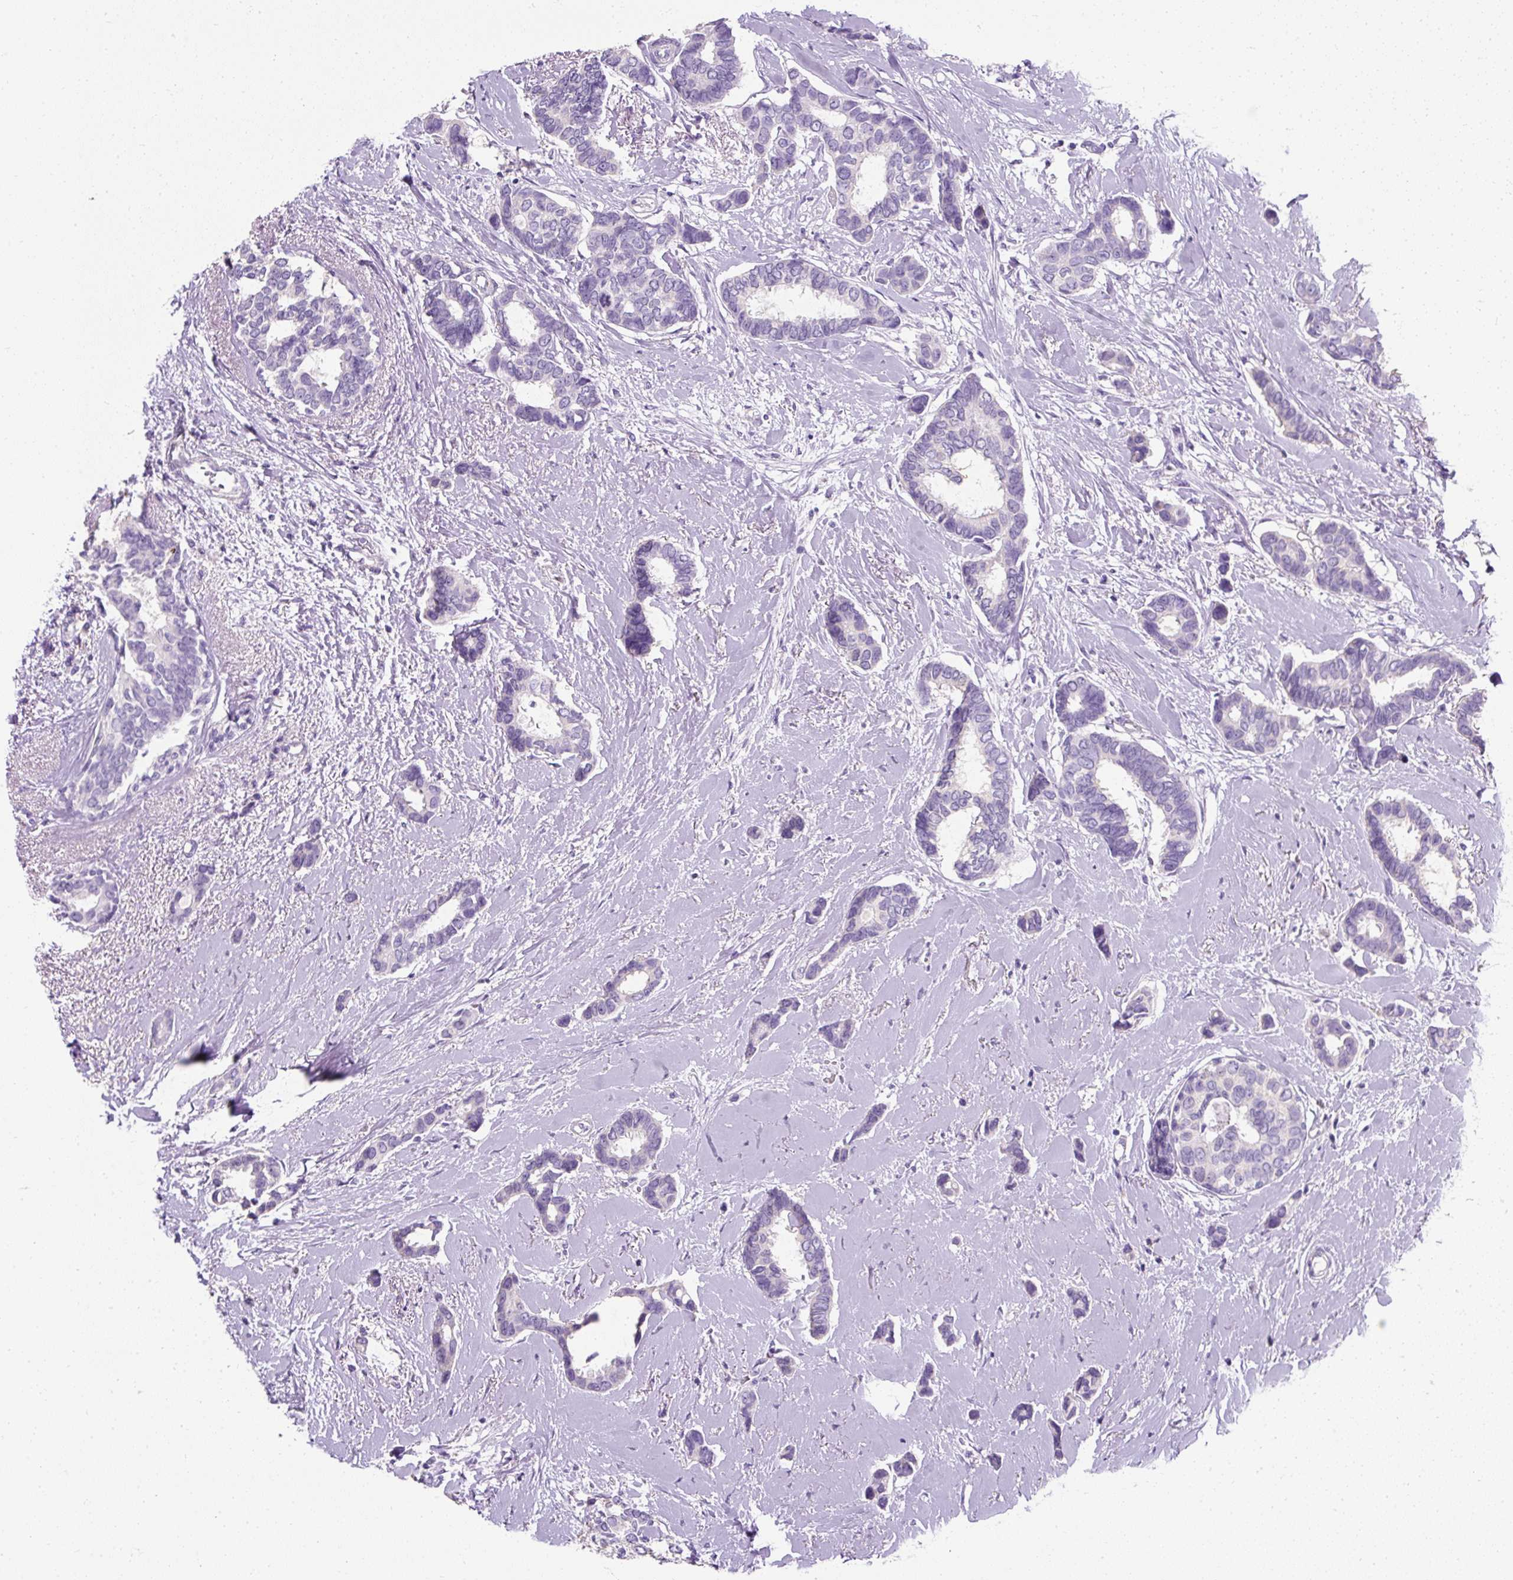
{"staining": {"intensity": "negative", "quantity": "none", "location": "none"}, "tissue": "breast cancer", "cell_type": "Tumor cells", "image_type": "cancer", "snomed": [{"axis": "morphology", "description": "Duct carcinoma"}, {"axis": "topography", "description": "Breast"}], "caption": "Micrograph shows no significant protein staining in tumor cells of breast invasive ductal carcinoma. (Immunohistochemistry (ihc), brightfield microscopy, high magnification).", "gene": "C2CD4C", "patient": {"sex": "female", "age": 73}}